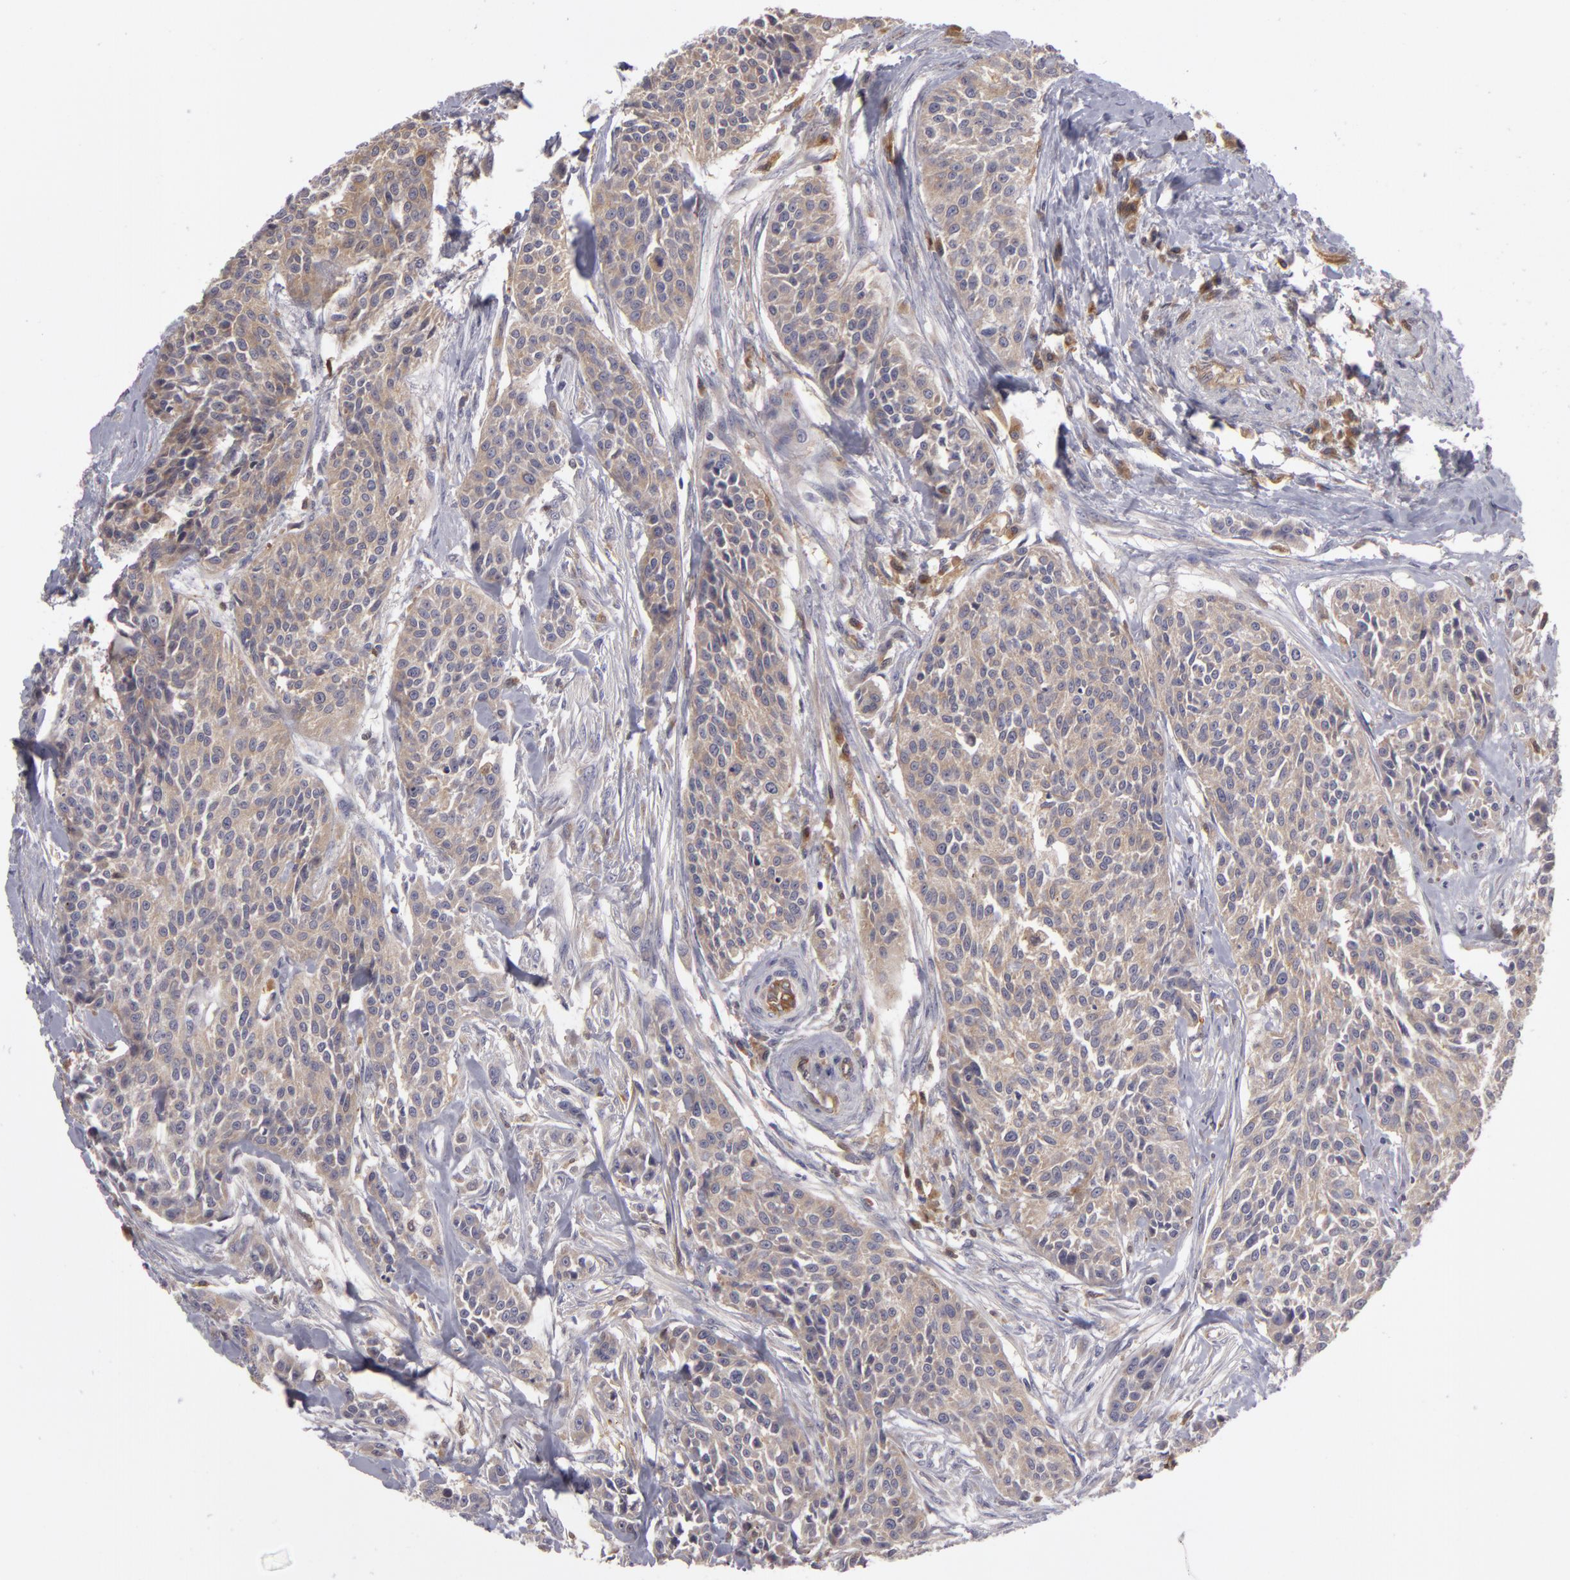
{"staining": {"intensity": "weak", "quantity": "25%-75%", "location": "cytoplasmic/membranous"}, "tissue": "urothelial cancer", "cell_type": "Tumor cells", "image_type": "cancer", "snomed": [{"axis": "morphology", "description": "Urothelial carcinoma, High grade"}, {"axis": "topography", "description": "Urinary bladder"}], "caption": "Immunohistochemical staining of human urothelial cancer reveals low levels of weak cytoplasmic/membranous protein expression in about 25%-75% of tumor cells.", "gene": "ZNF229", "patient": {"sex": "male", "age": 56}}